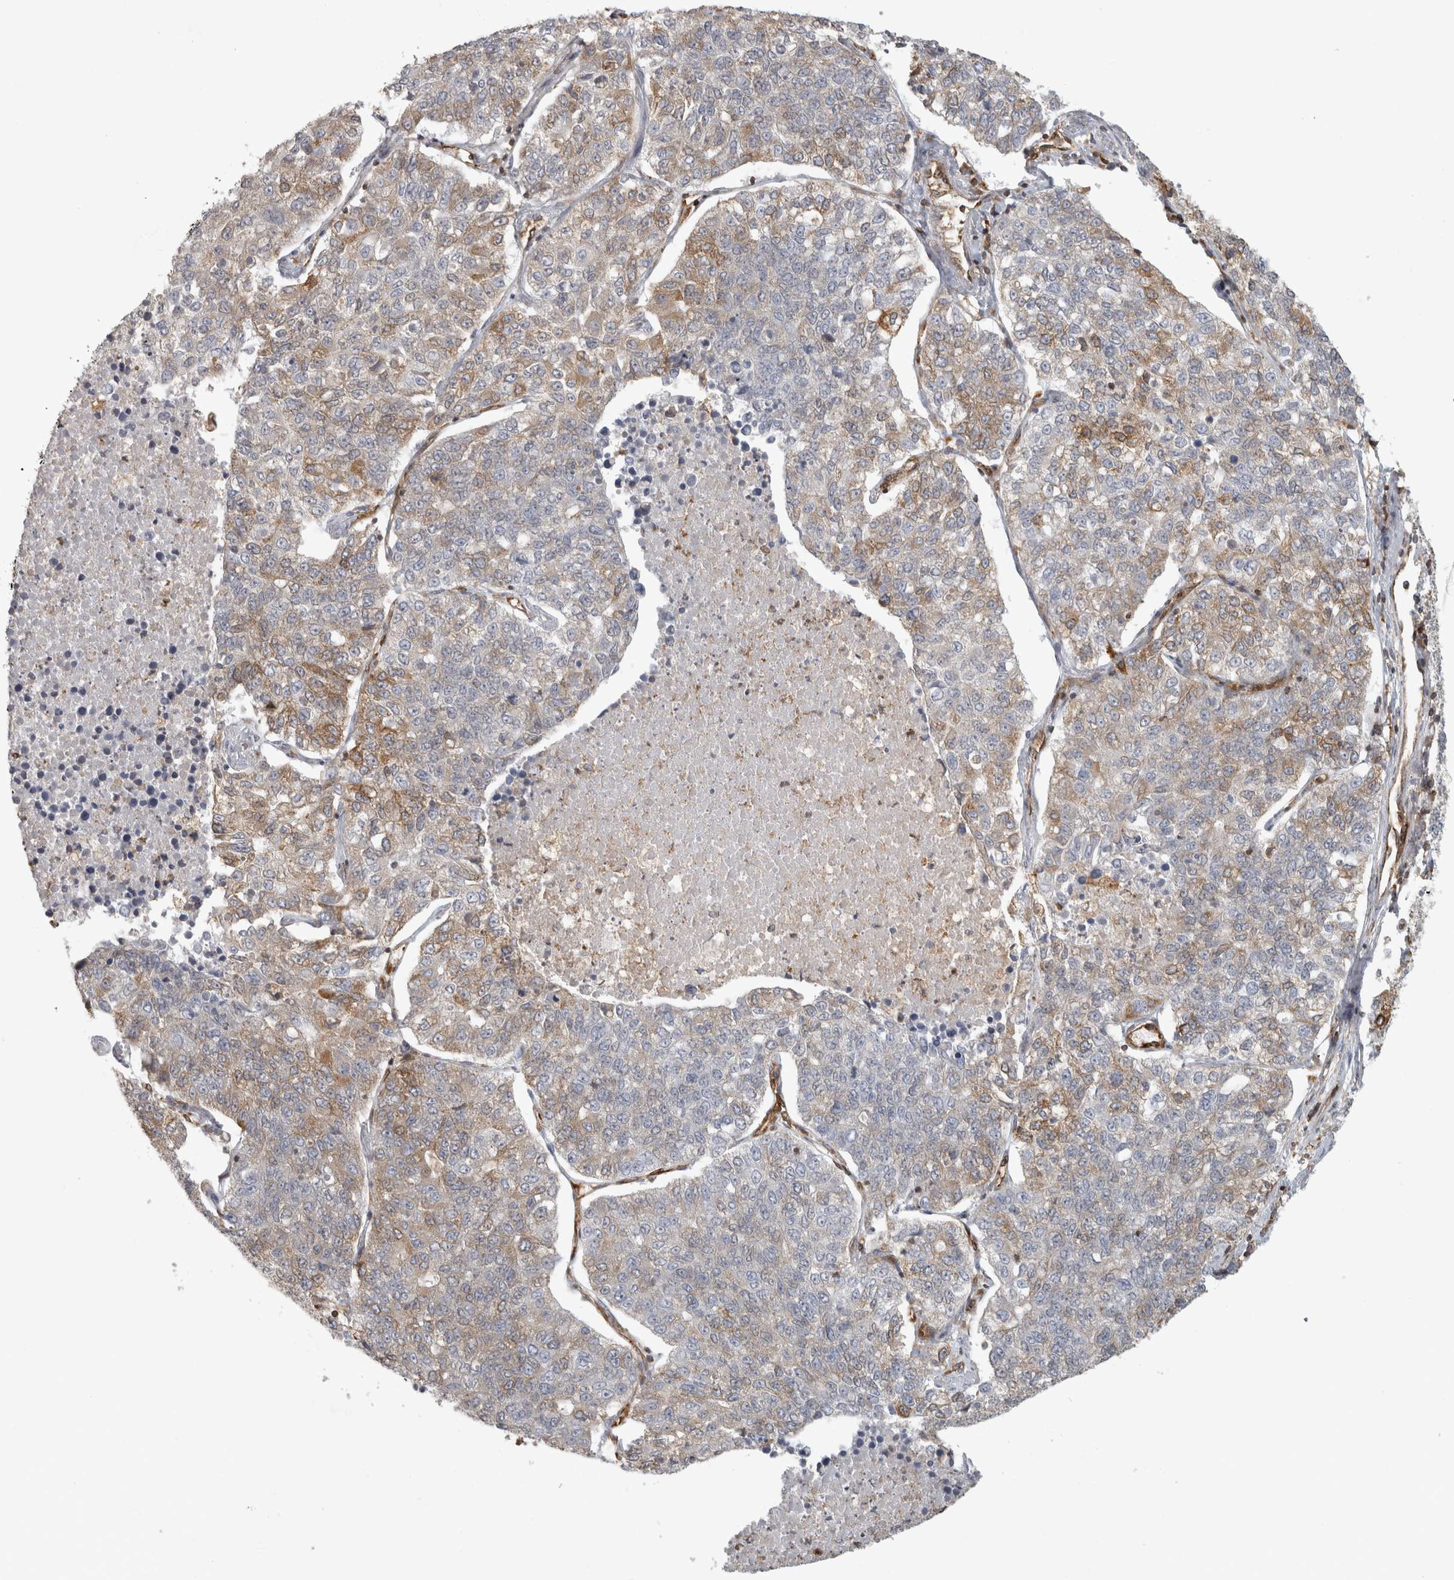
{"staining": {"intensity": "moderate", "quantity": "<25%", "location": "cytoplasmic/membranous"}, "tissue": "lung cancer", "cell_type": "Tumor cells", "image_type": "cancer", "snomed": [{"axis": "morphology", "description": "Adenocarcinoma, NOS"}, {"axis": "topography", "description": "Lung"}], "caption": "Protein staining exhibits moderate cytoplasmic/membranous positivity in about <25% of tumor cells in lung cancer.", "gene": "HLA-E", "patient": {"sex": "male", "age": 49}}